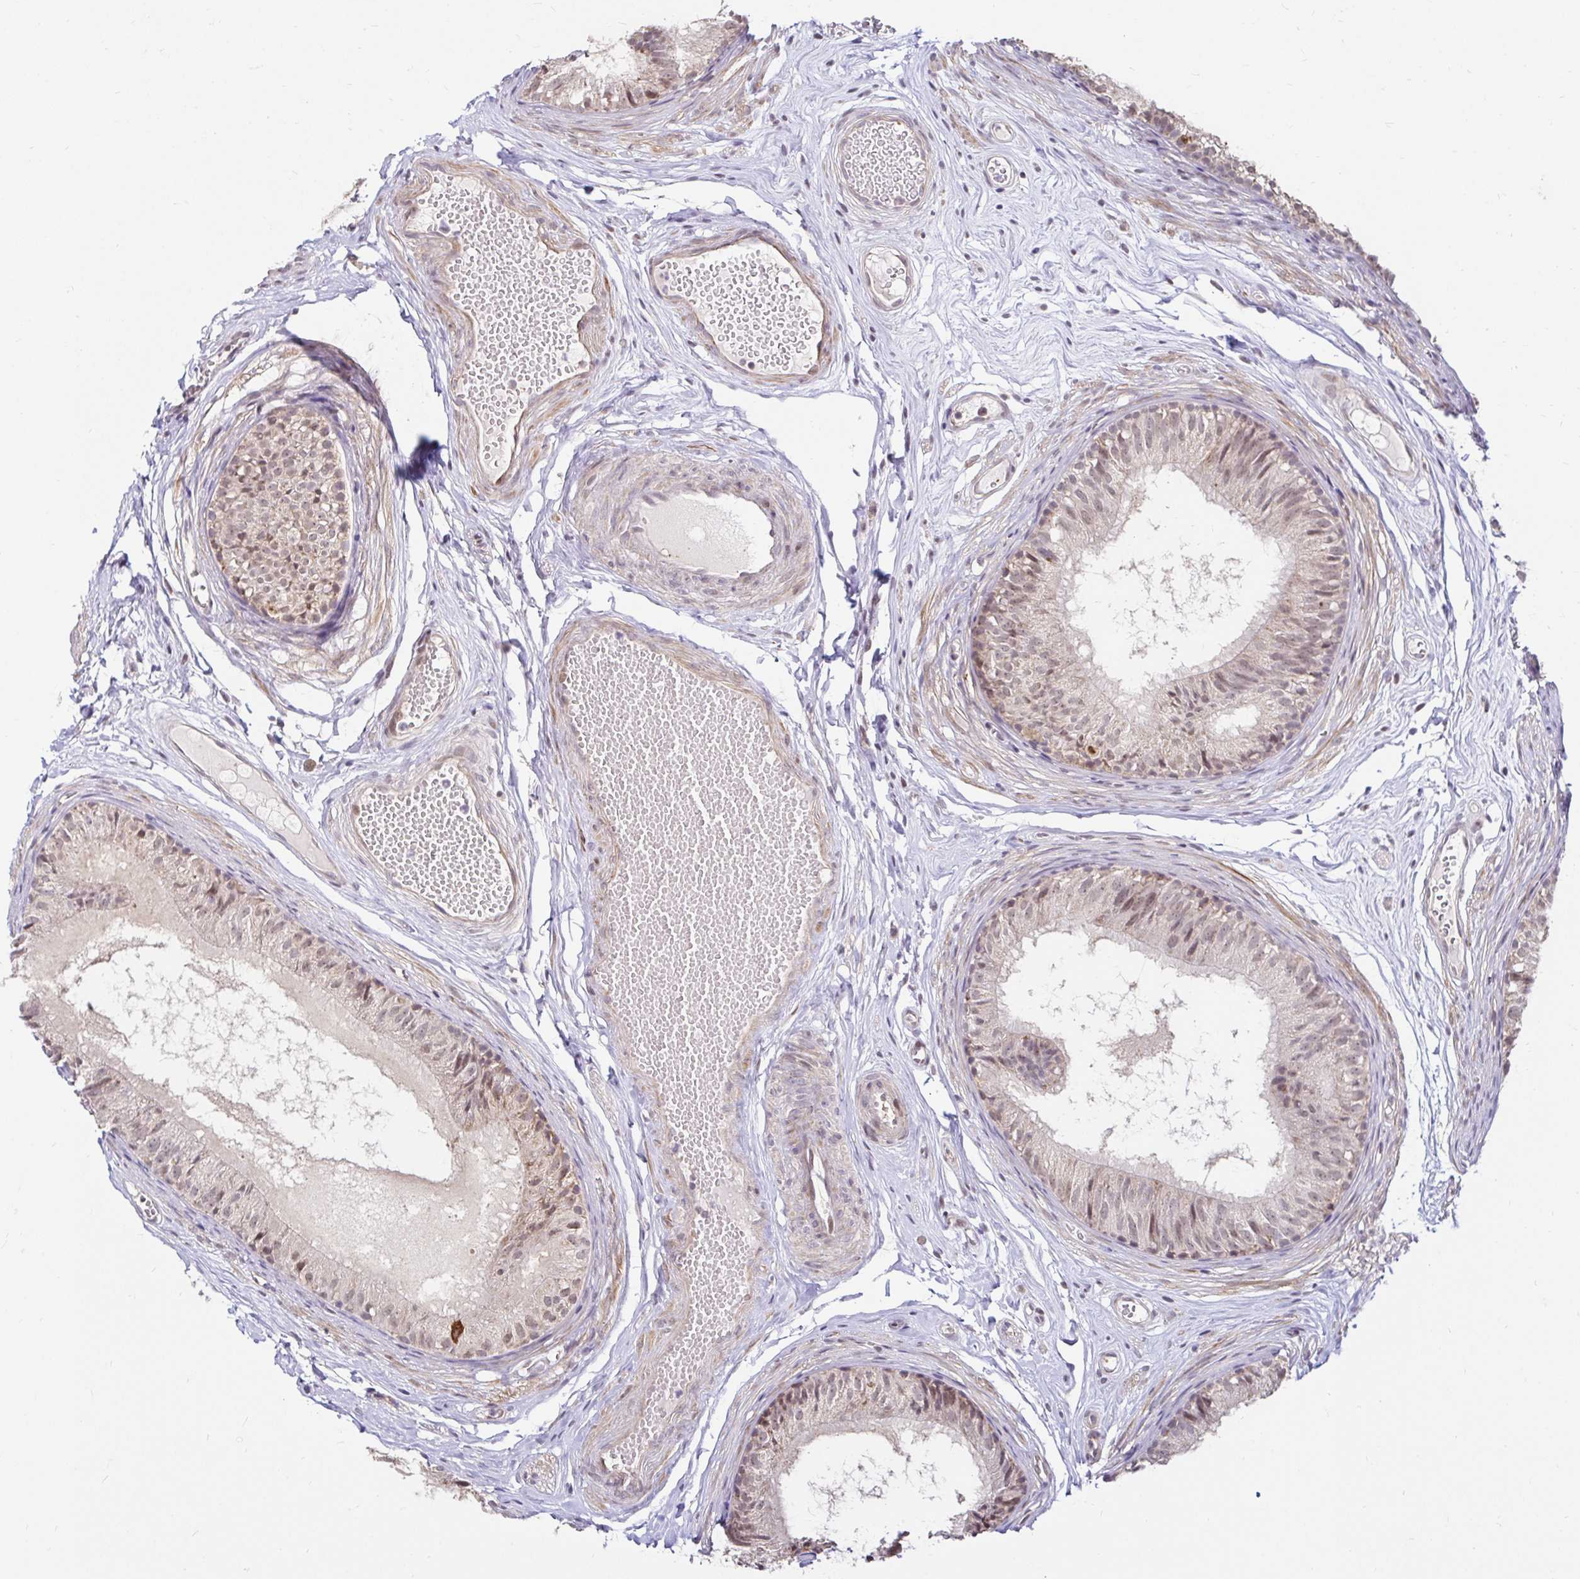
{"staining": {"intensity": "moderate", "quantity": ">75%", "location": "cytoplasmic/membranous,nuclear"}, "tissue": "epididymis", "cell_type": "Glandular cells", "image_type": "normal", "snomed": [{"axis": "morphology", "description": "Normal tissue, NOS"}, {"axis": "morphology", "description": "Seminoma, NOS"}, {"axis": "topography", "description": "Testis"}, {"axis": "topography", "description": "Epididymis"}], "caption": "Immunohistochemistry (IHC) micrograph of unremarkable epididymis: epididymis stained using IHC exhibits medium levels of moderate protein expression localized specifically in the cytoplasmic/membranous,nuclear of glandular cells, appearing as a cytoplasmic/membranous,nuclear brown color.", "gene": "TIMM50", "patient": {"sex": "male", "age": 34}}